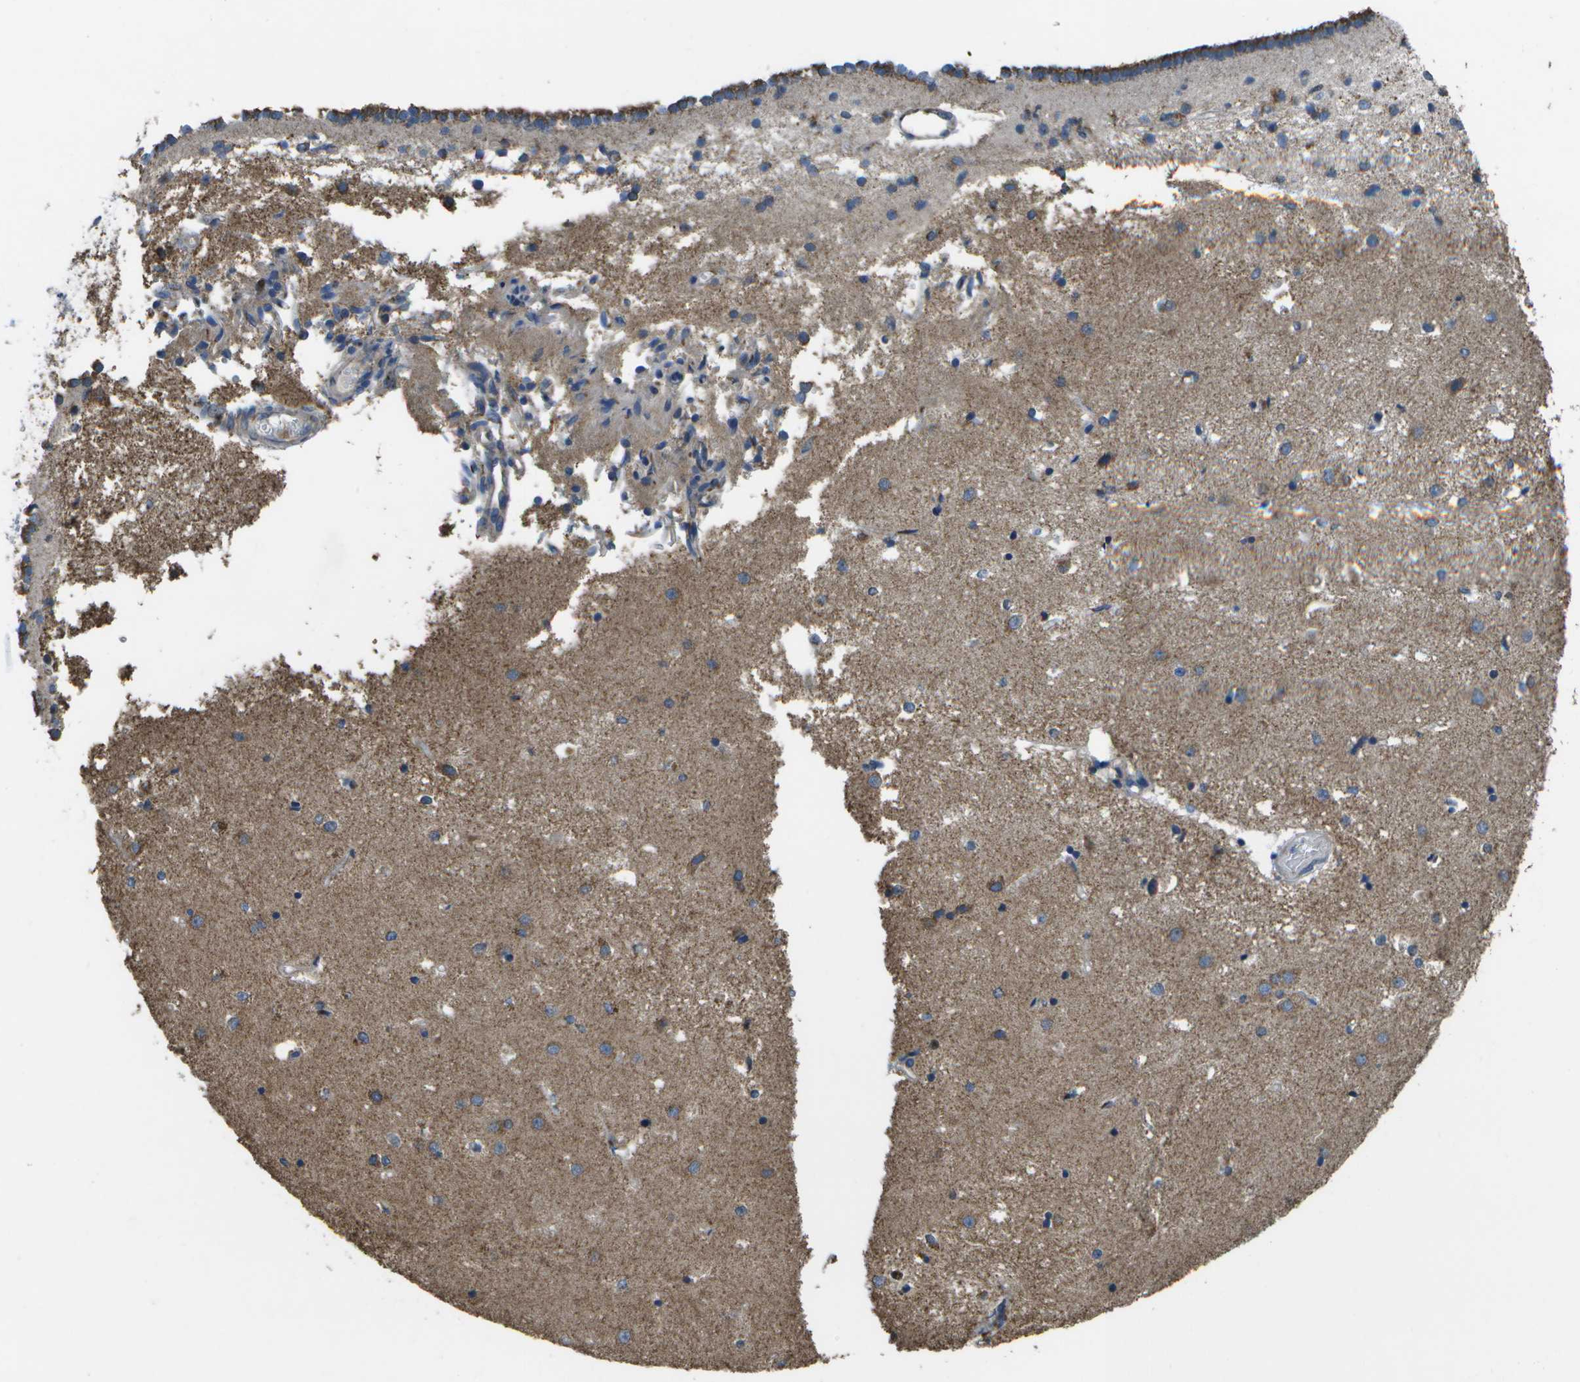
{"staining": {"intensity": "strong", "quantity": "<25%", "location": "cytoplasmic/membranous,nuclear"}, "tissue": "caudate", "cell_type": "Glial cells", "image_type": "normal", "snomed": [{"axis": "morphology", "description": "Normal tissue, NOS"}, {"axis": "topography", "description": "Lateral ventricle wall"}], "caption": "Human caudate stained for a protein (brown) shows strong cytoplasmic/membranous,nuclear positive positivity in approximately <25% of glial cells.", "gene": "GALNT15", "patient": {"sex": "male", "age": 45}}